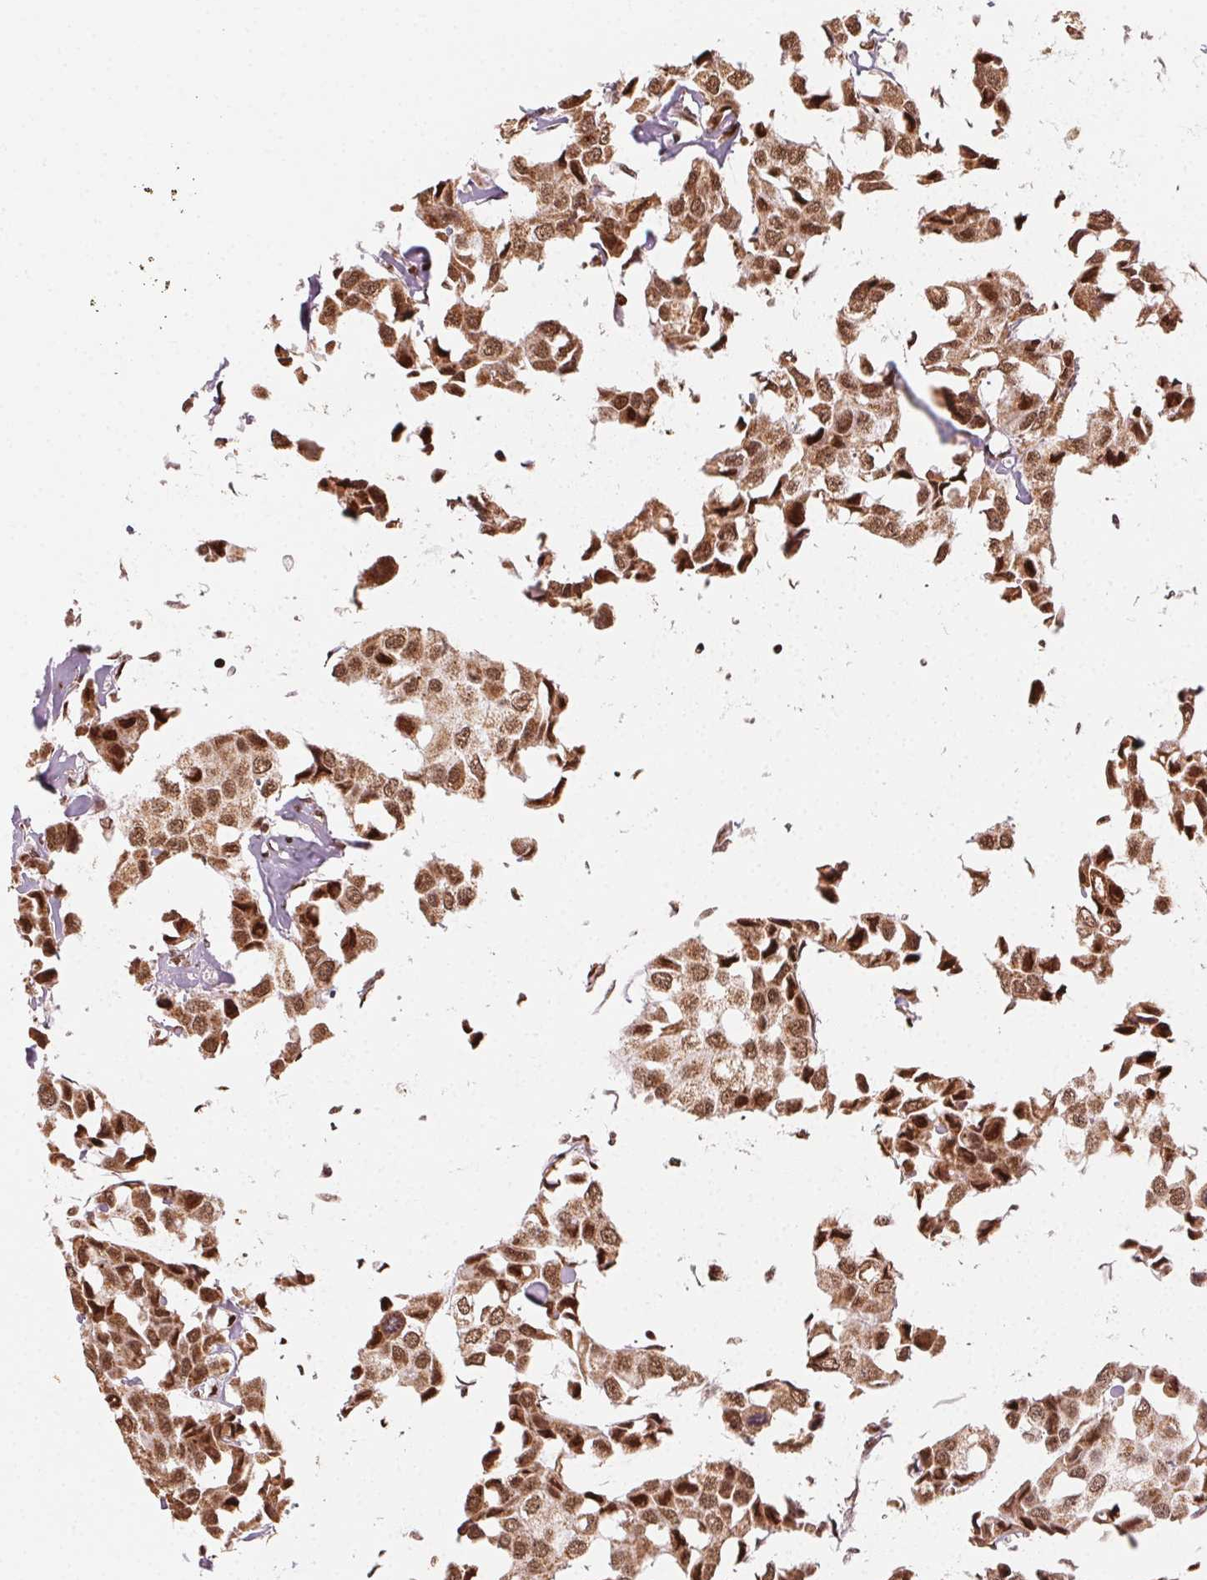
{"staining": {"intensity": "moderate", "quantity": ">75%", "location": "cytoplasmic/membranous,nuclear"}, "tissue": "breast cancer", "cell_type": "Tumor cells", "image_type": "cancer", "snomed": [{"axis": "morphology", "description": "Duct carcinoma"}, {"axis": "topography", "description": "Breast"}], "caption": "High-magnification brightfield microscopy of infiltrating ductal carcinoma (breast) stained with DAB (brown) and counterstained with hematoxylin (blue). tumor cells exhibit moderate cytoplasmic/membranous and nuclear staining is seen in about>75% of cells. The staining is performed using DAB (3,3'-diaminobenzidine) brown chromogen to label protein expression. The nuclei are counter-stained blue using hematoxylin.", "gene": "TOPORS", "patient": {"sex": "female", "age": 80}}